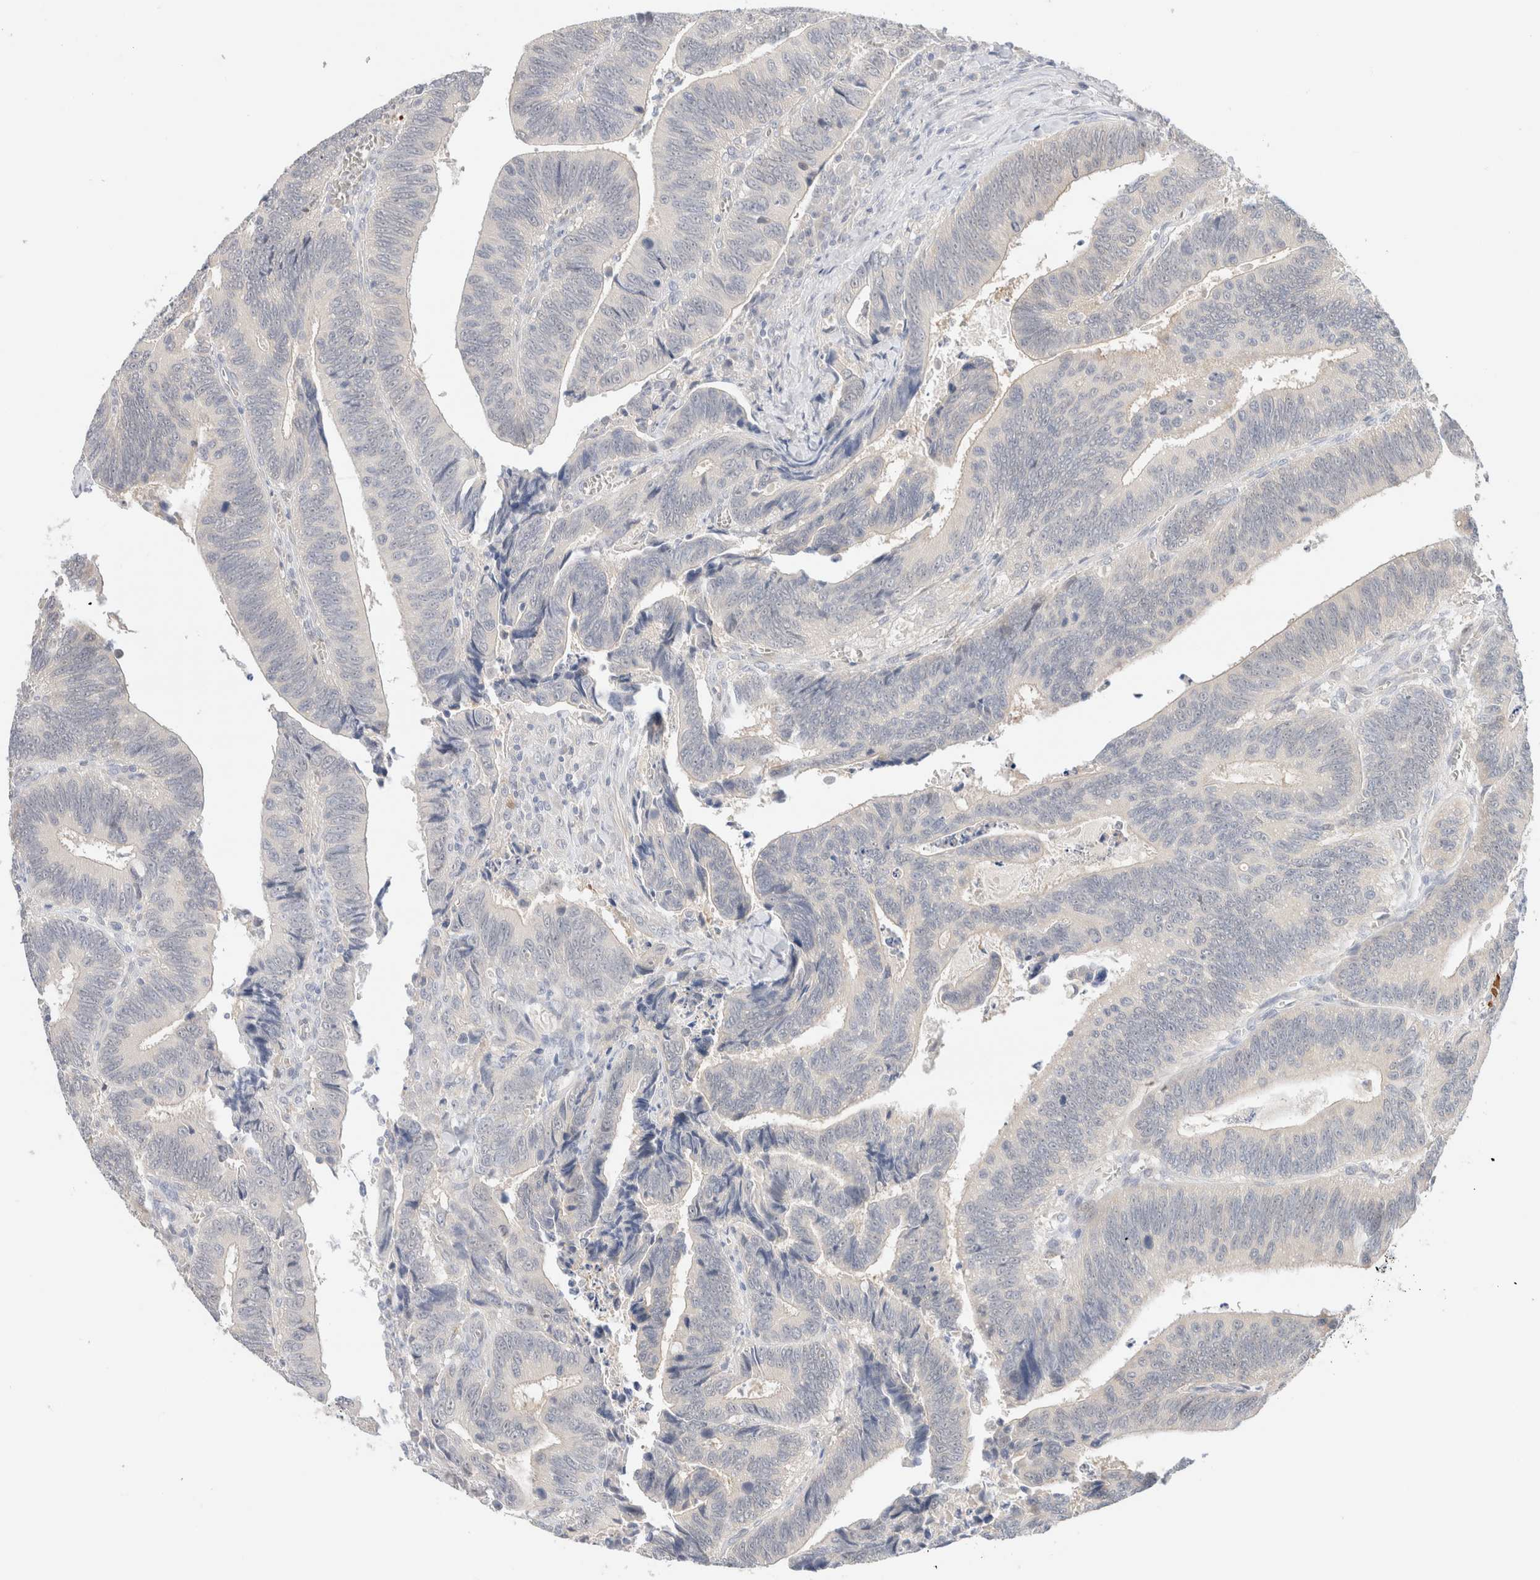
{"staining": {"intensity": "weak", "quantity": "<25%", "location": "cytoplasmic/membranous"}, "tissue": "colorectal cancer", "cell_type": "Tumor cells", "image_type": "cancer", "snomed": [{"axis": "morphology", "description": "Inflammation, NOS"}, {"axis": "morphology", "description": "Adenocarcinoma, NOS"}, {"axis": "topography", "description": "Colon"}], "caption": "DAB (3,3'-diaminobenzidine) immunohistochemical staining of colorectal adenocarcinoma exhibits no significant staining in tumor cells.", "gene": "CA13", "patient": {"sex": "male", "age": 72}}